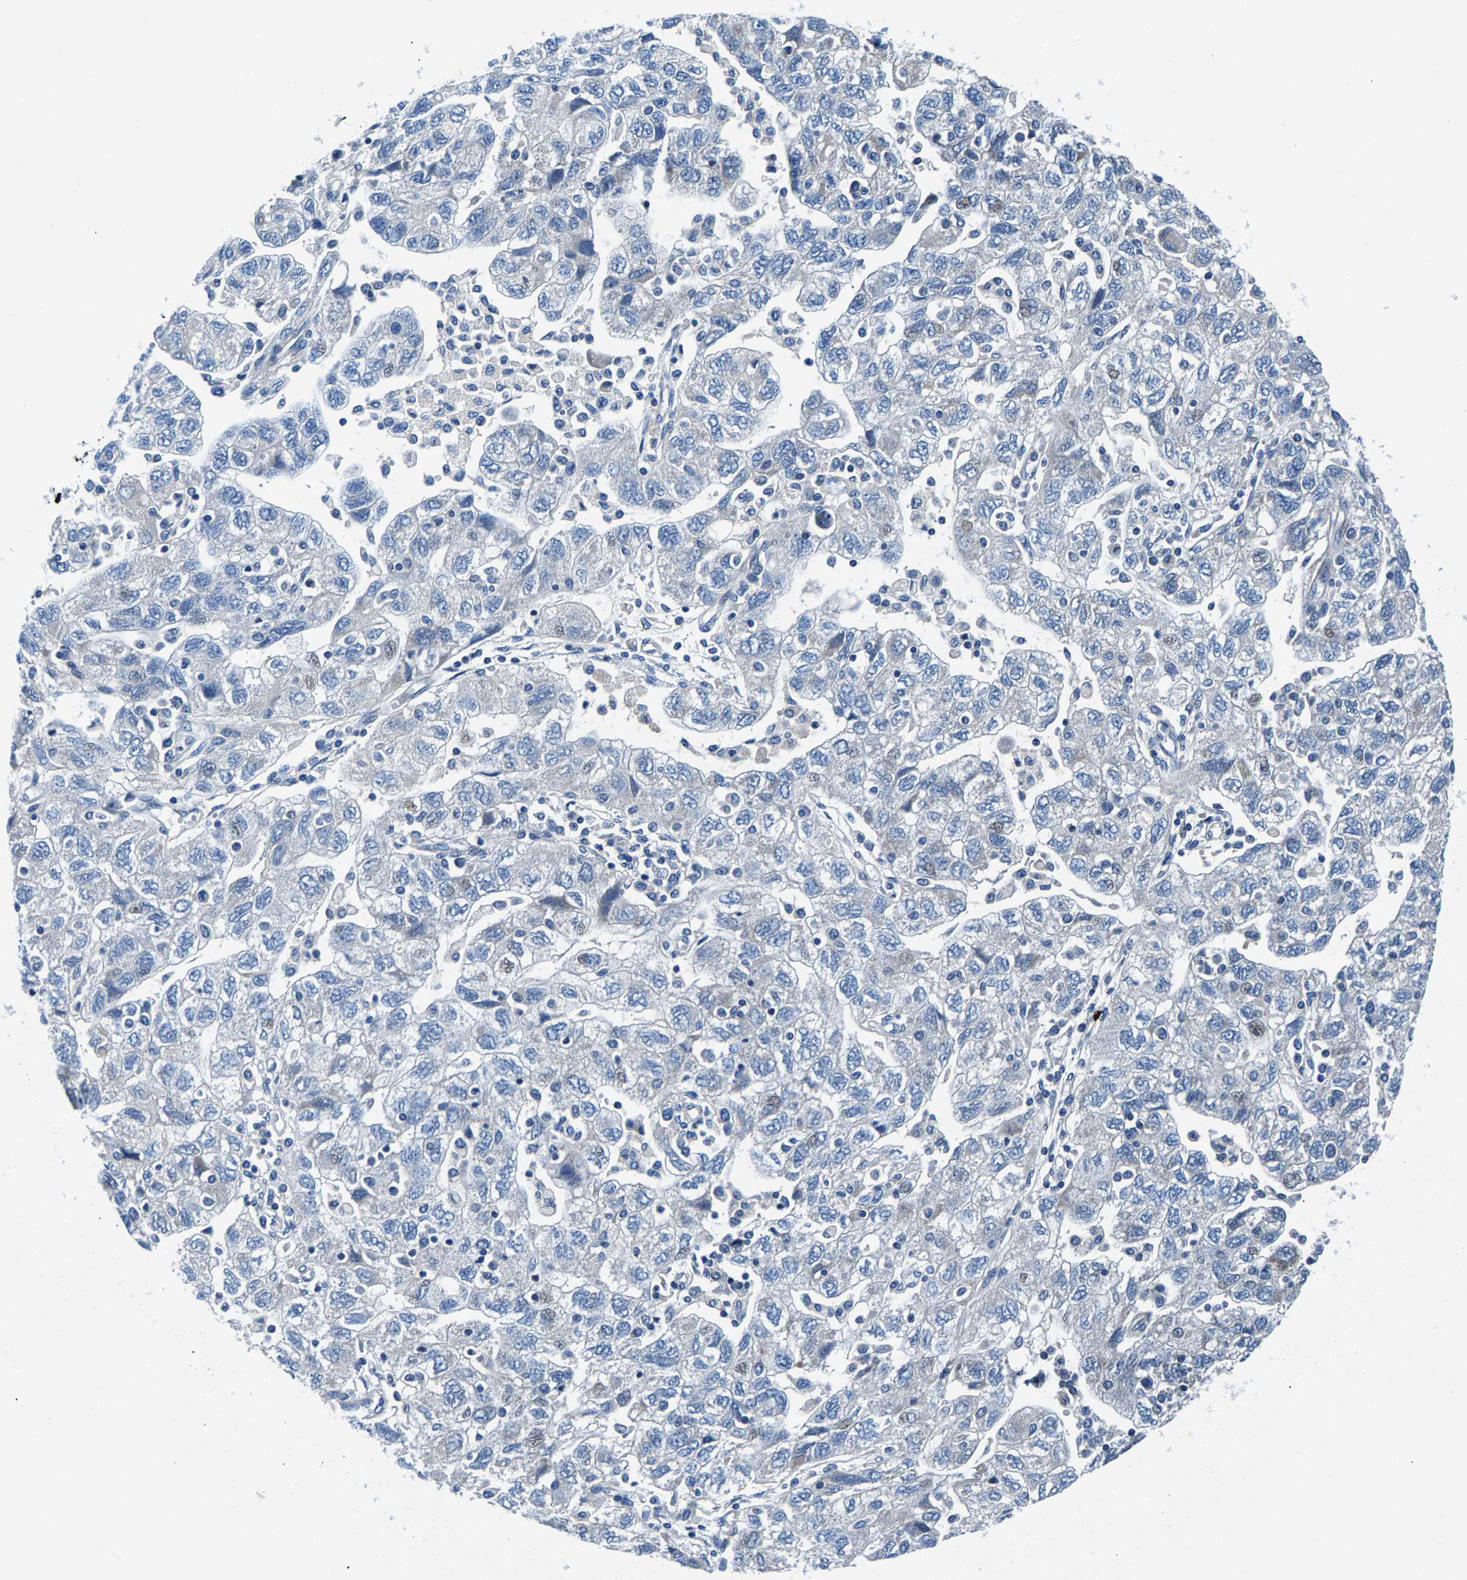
{"staining": {"intensity": "negative", "quantity": "none", "location": "none"}, "tissue": "ovarian cancer", "cell_type": "Tumor cells", "image_type": "cancer", "snomed": [{"axis": "morphology", "description": "Carcinoma, NOS"}, {"axis": "morphology", "description": "Cystadenocarcinoma, serous, NOS"}, {"axis": "topography", "description": "Ovary"}], "caption": "Immunohistochemistry of human ovarian cancer displays no positivity in tumor cells.", "gene": "CDRT4", "patient": {"sex": "female", "age": 69}}